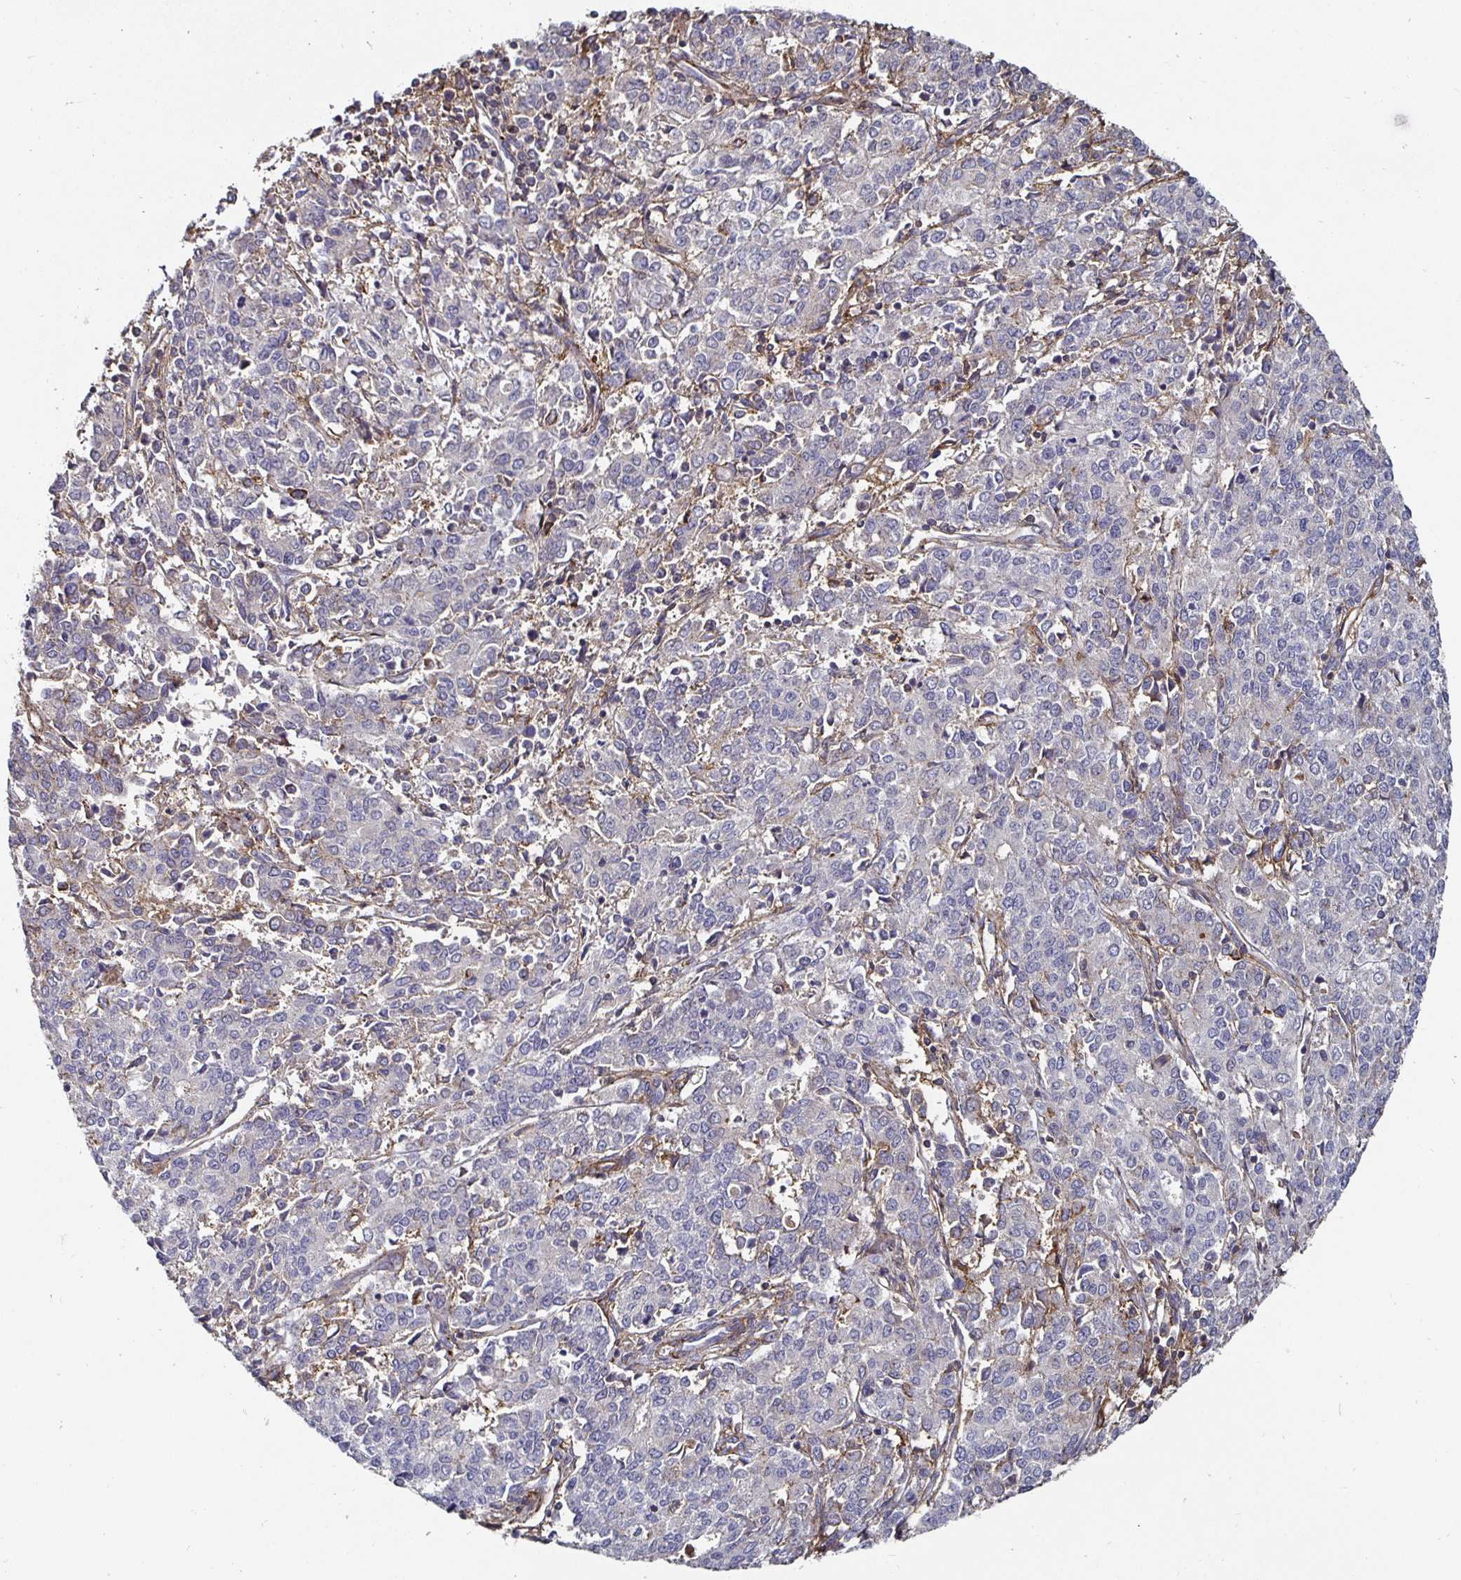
{"staining": {"intensity": "negative", "quantity": "none", "location": "none"}, "tissue": "endometrial cancer", "cell_type": "Tumor cells", "image_type": "cancer", "snomed": [{"axis": "morphology", "description": "Adenocarcinoma, NOS"}, {"axis": "topography", "description": "Endometrium"}], "caption": "DAB immunohistochemical staining of endometrial adenocarcinoma exhibits no significant positivity in tumor cells.", "gene": "GJA4", "patient": {"sex": "female", "age": 50}}